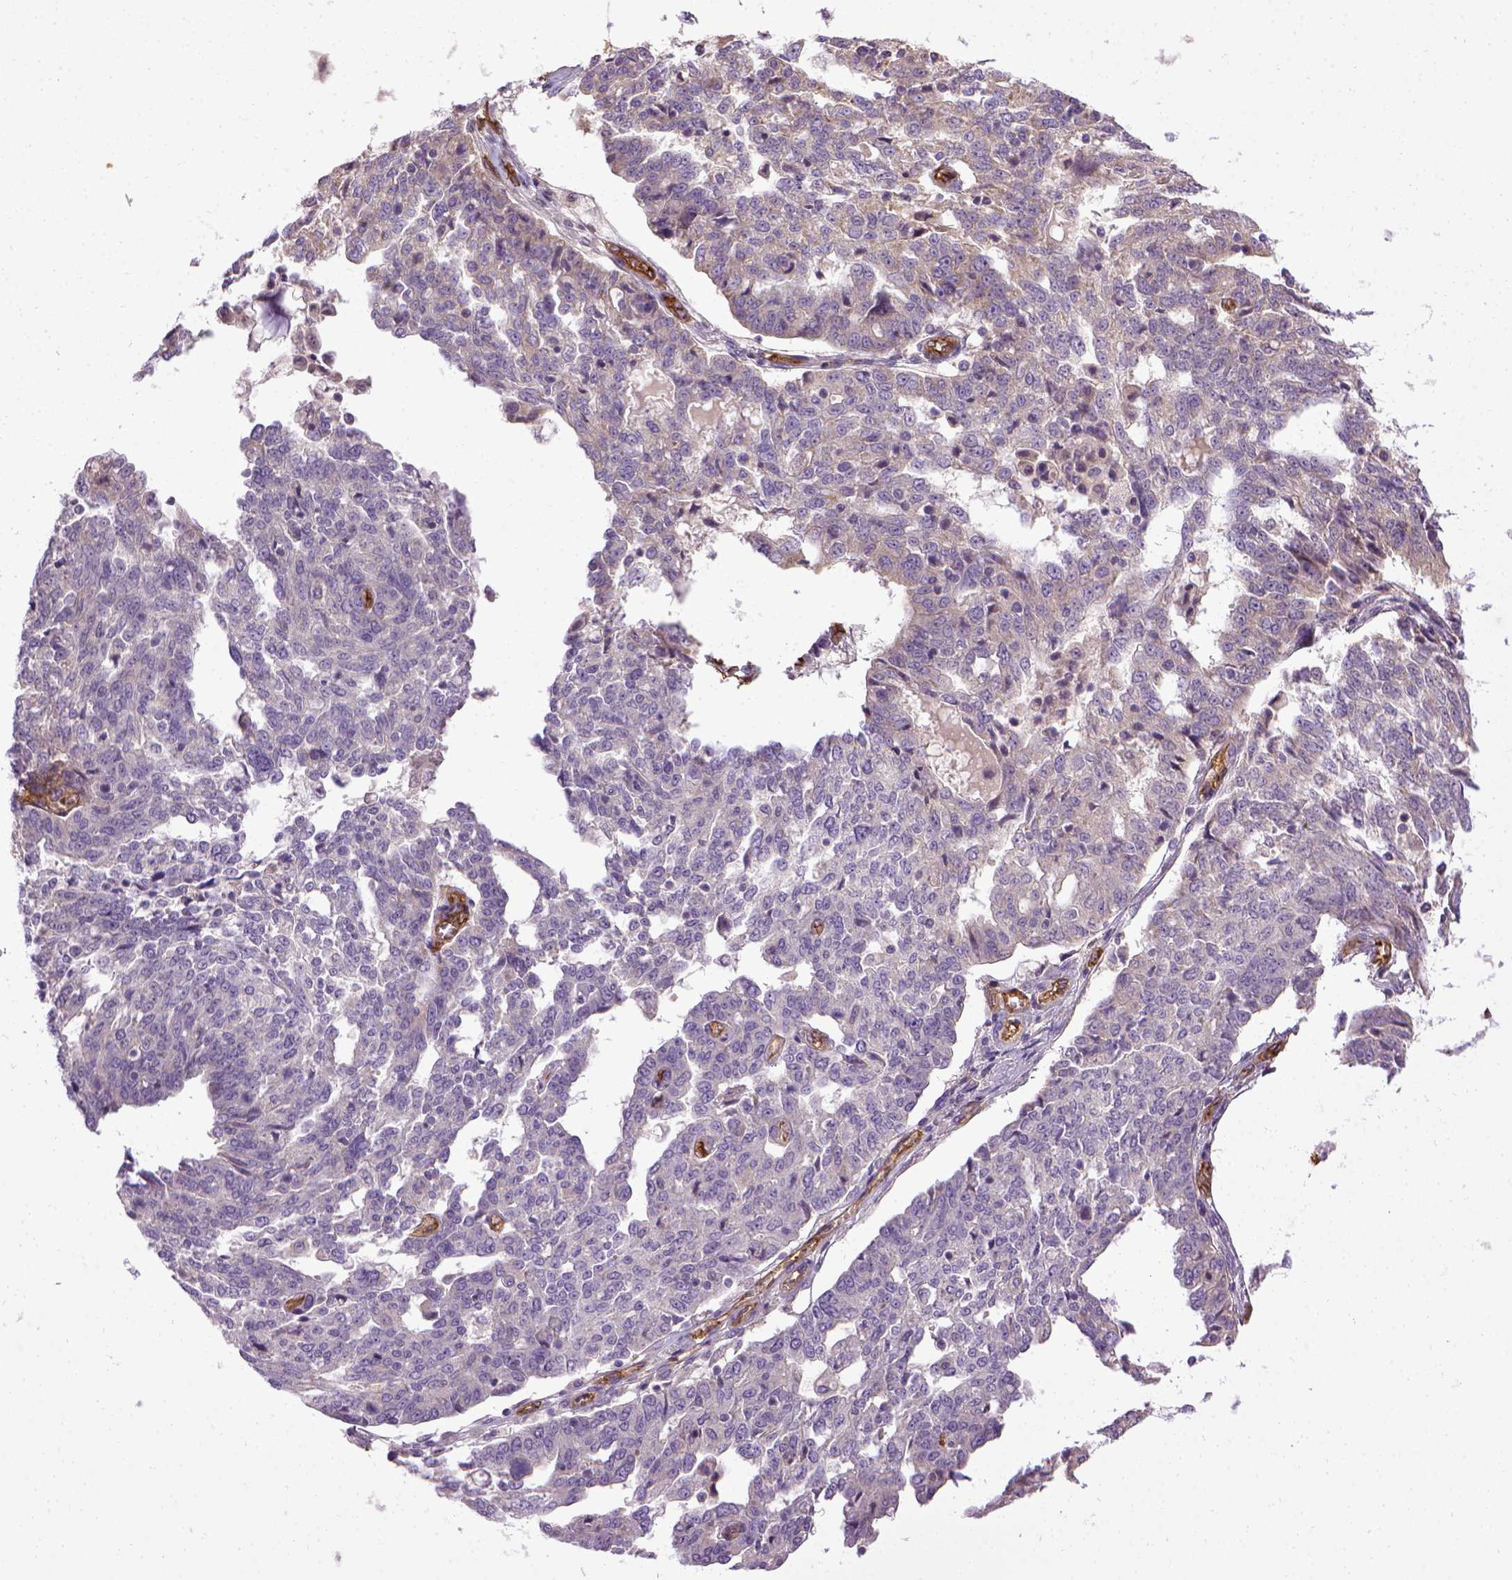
{"staining": {"intensity": "negative", "quantity": "none", "location": "none"}, "tissue": "ovarian cancer", "cell_type": "Tumor cells", "image_type": "cancer", "snomed": [{"axis": "morphology", "description": "Cystadenocarcinoma, serous, NOS"}, {"axis": "topography", "description": "Ovary"}], "caption": "Ovarian serous cystadenocarcinoma stained for a protein using immunohistochemistry shows no positivity tumor cells.", "gene": "ENG", "patient": {"sex": "female", "age": 67}}